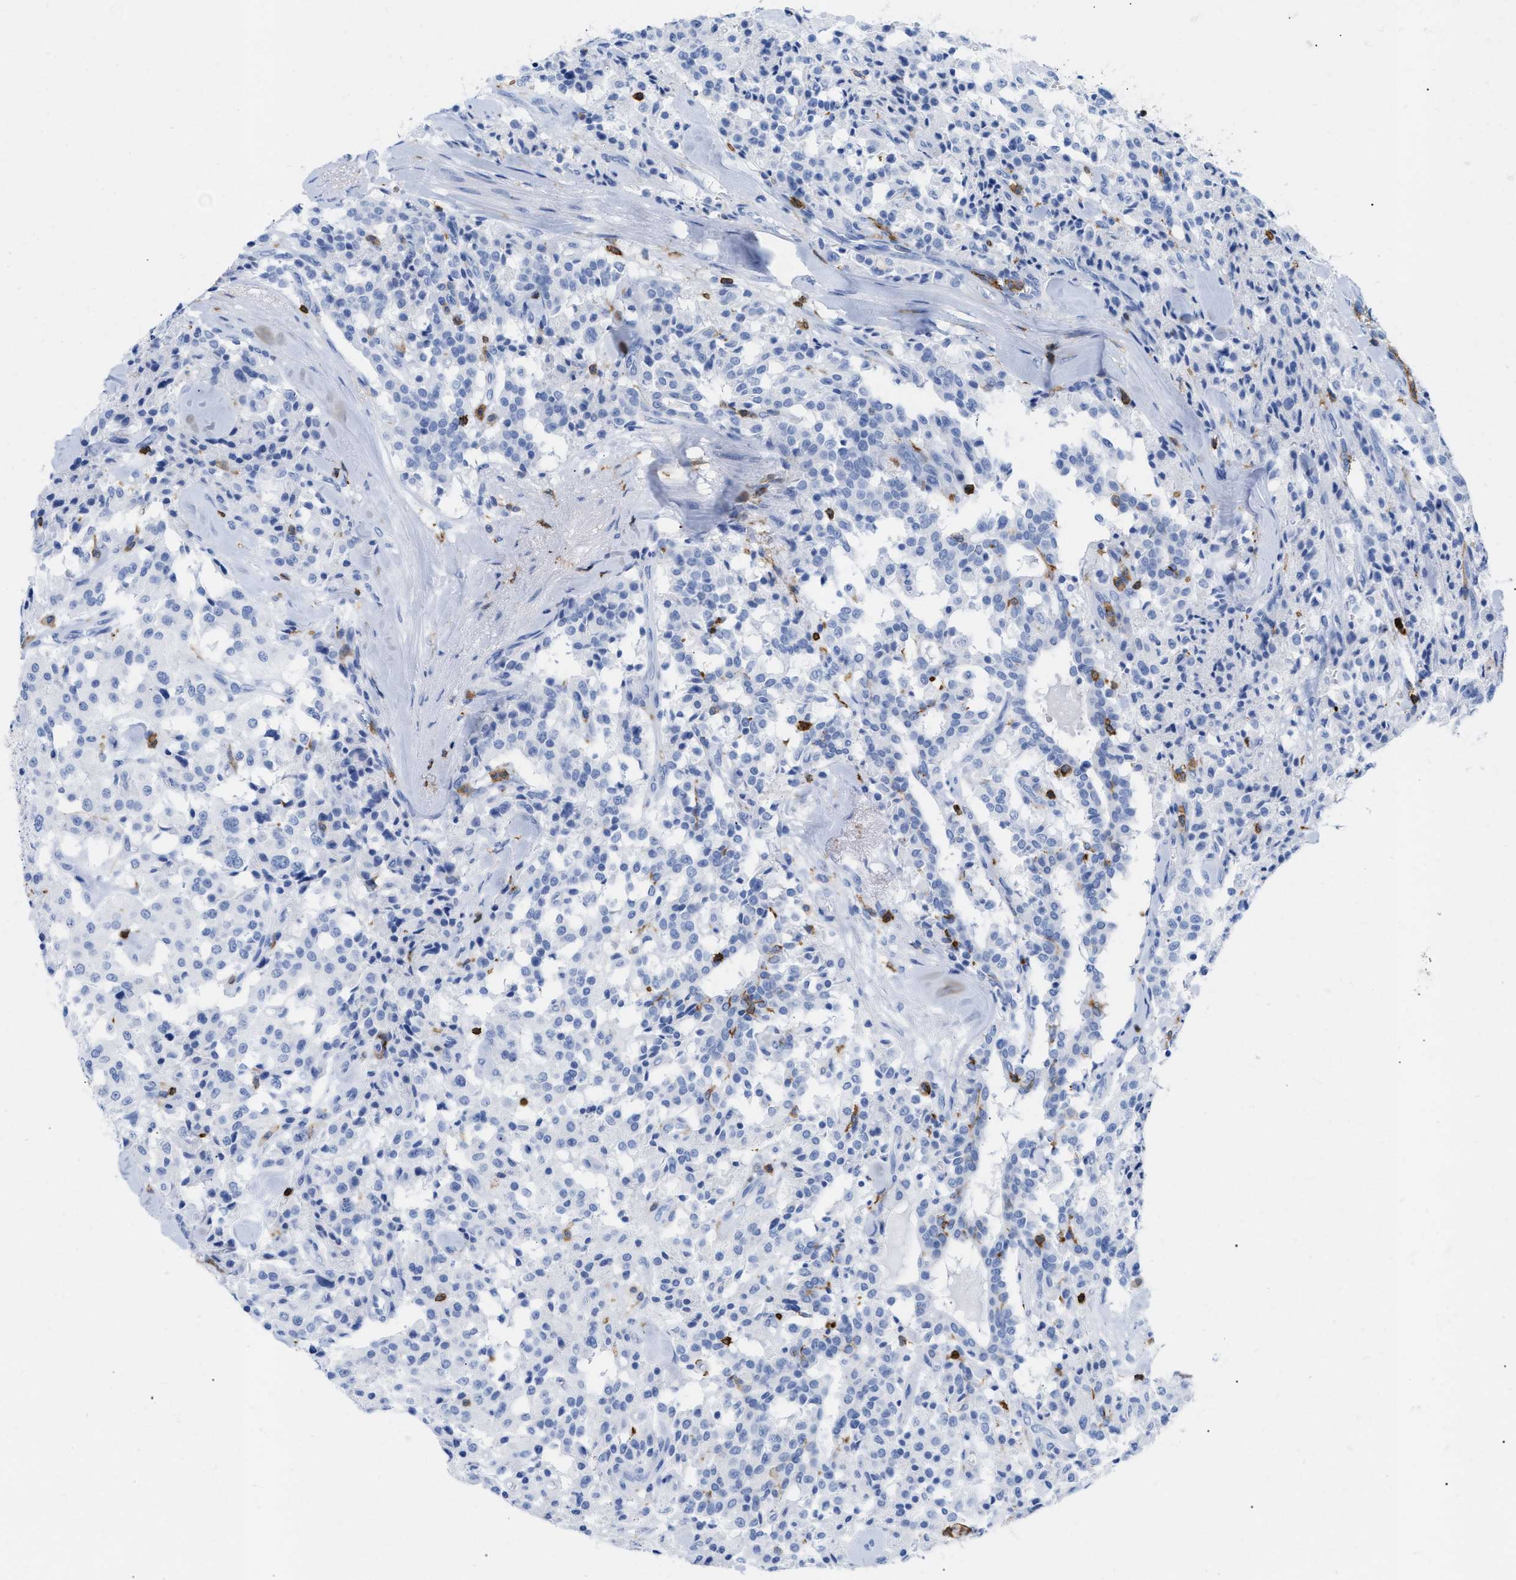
{"staining": {"intensity": "negative", "quantity": "none", "location": "none"}, "tissue": "carcinoid", "cell_type": "Tumor cells", "image_type": "cancer", "snomed": [{"axis": "morphology", "description": "Carcinoid, malignant, NOS"}, {"axis": "topography", "description": "Lung"}], "caption": "There is no significant staining in tumor cells of carcinoid (malignant).", "gene": "LCP1", "patient": {"sex": "male", "age": 30}}